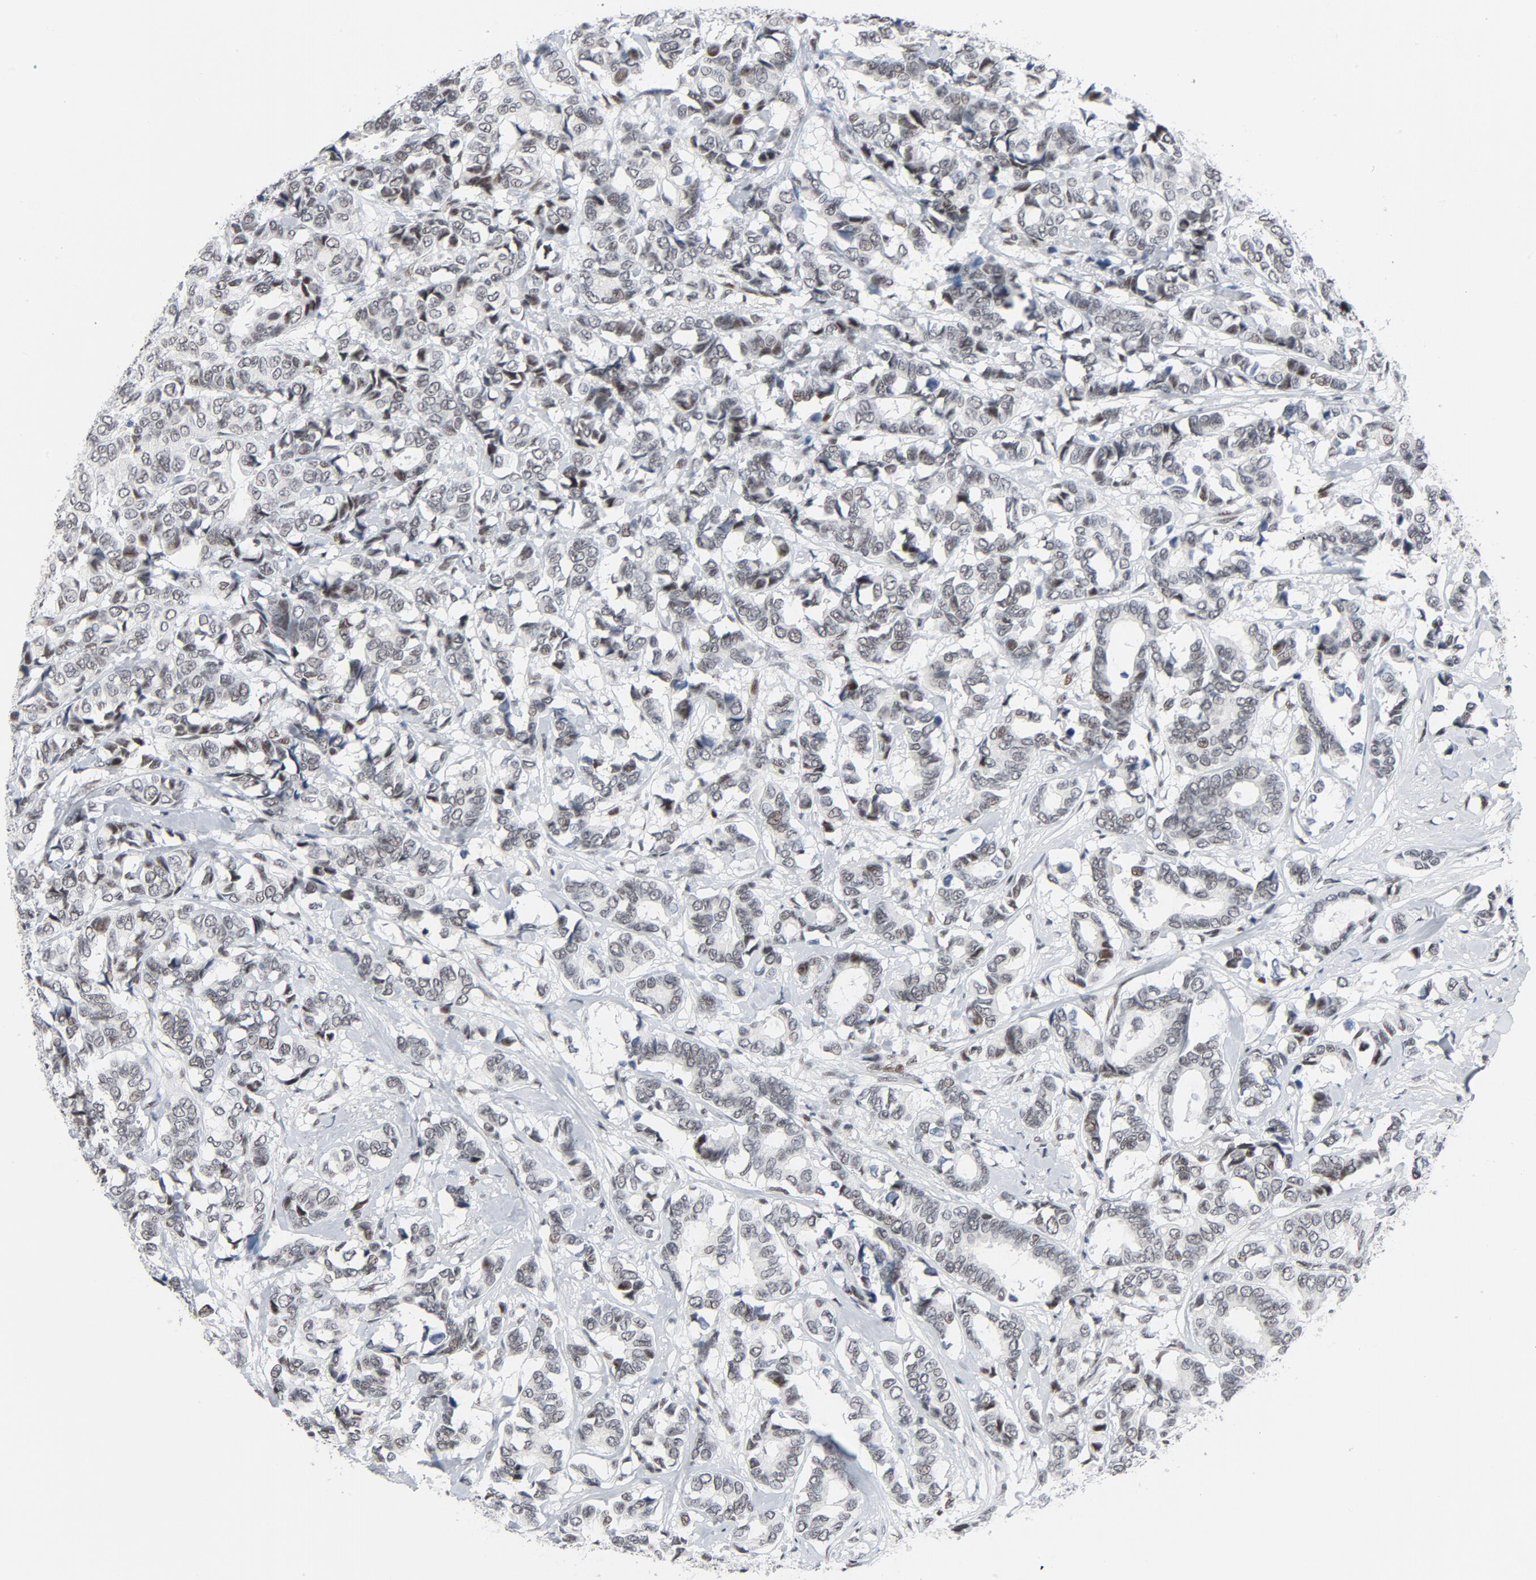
{"staining": {"intensity": "weak", "quantity": "<25%", "location": "nuclear"}, "tissue": "breast cancer", "cell_type": "Tumor cells", "image_type": "cancer", "snomed": [{"axis": "morphology", "description": "Duct carcinoma"}, {"axis": "topography", "description": "Breast"}], "caption": "This is a histopathology image of IHC staining of breast cancer, which shows no expression in tumor cells.", "gene": "GABPA", "patient": {"sex": "female", "age": 87}}